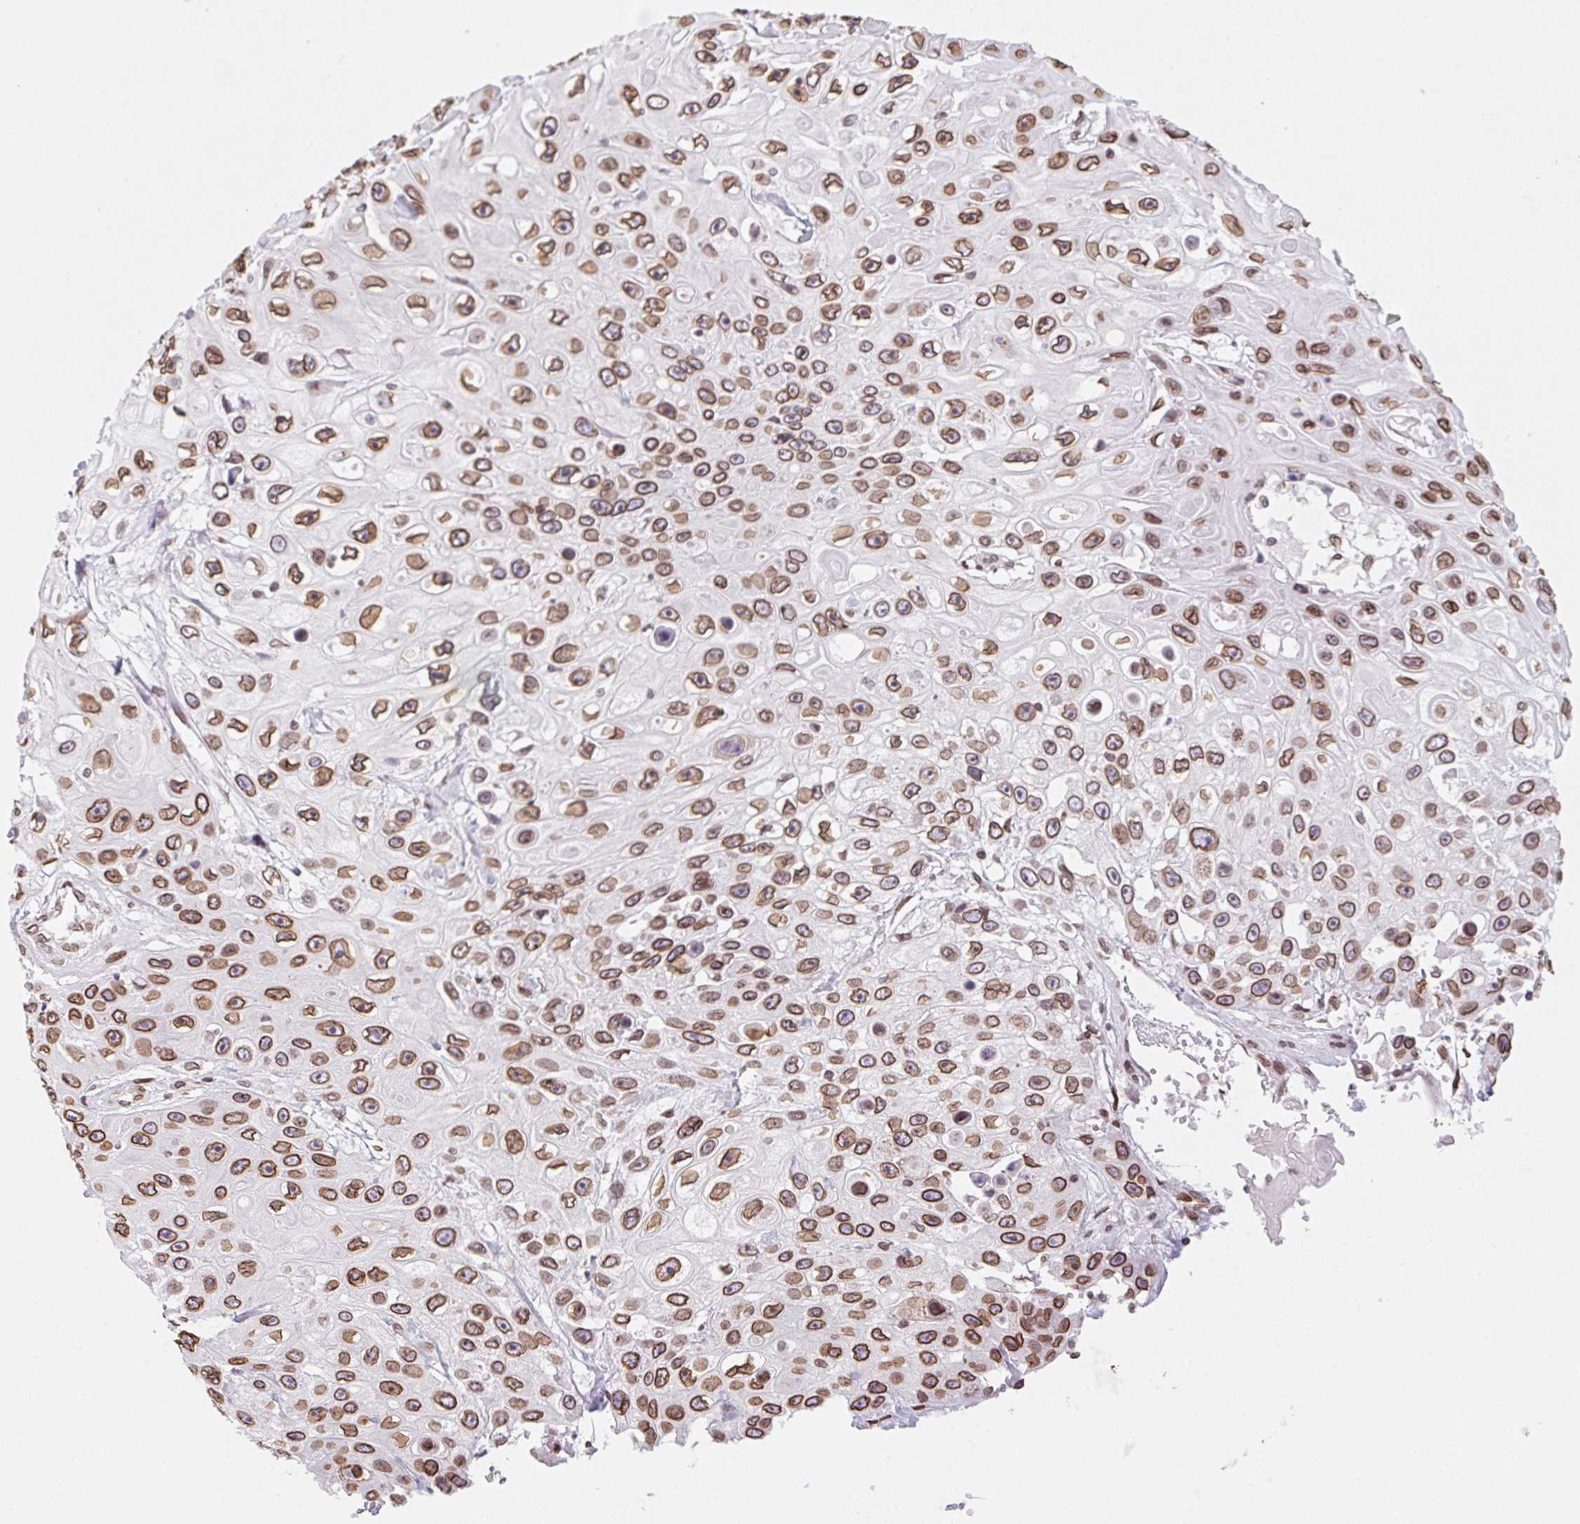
{"staining": {"intensity": "strong", "quantity": ">75%", "location": "cytoplasmic/membranous,nuclear"}, "tissue": "skin cancer", "cell_type": "Tumor cells", "image_type": "cancer", "snomed": [{"axis": "morphology", "description": "Squamous cell carcinoma, NOS"}, {"axis": "topography", "description": "Skin"}], "caption": "Protein analysis of skin squamous cell carcinoma tissue shows strong cytoplasmic/membranous and nuclear positivity in about >75% of tumor cells.", "gene": "LMNB2", "patient": {"sex": "male", "age": 82}}